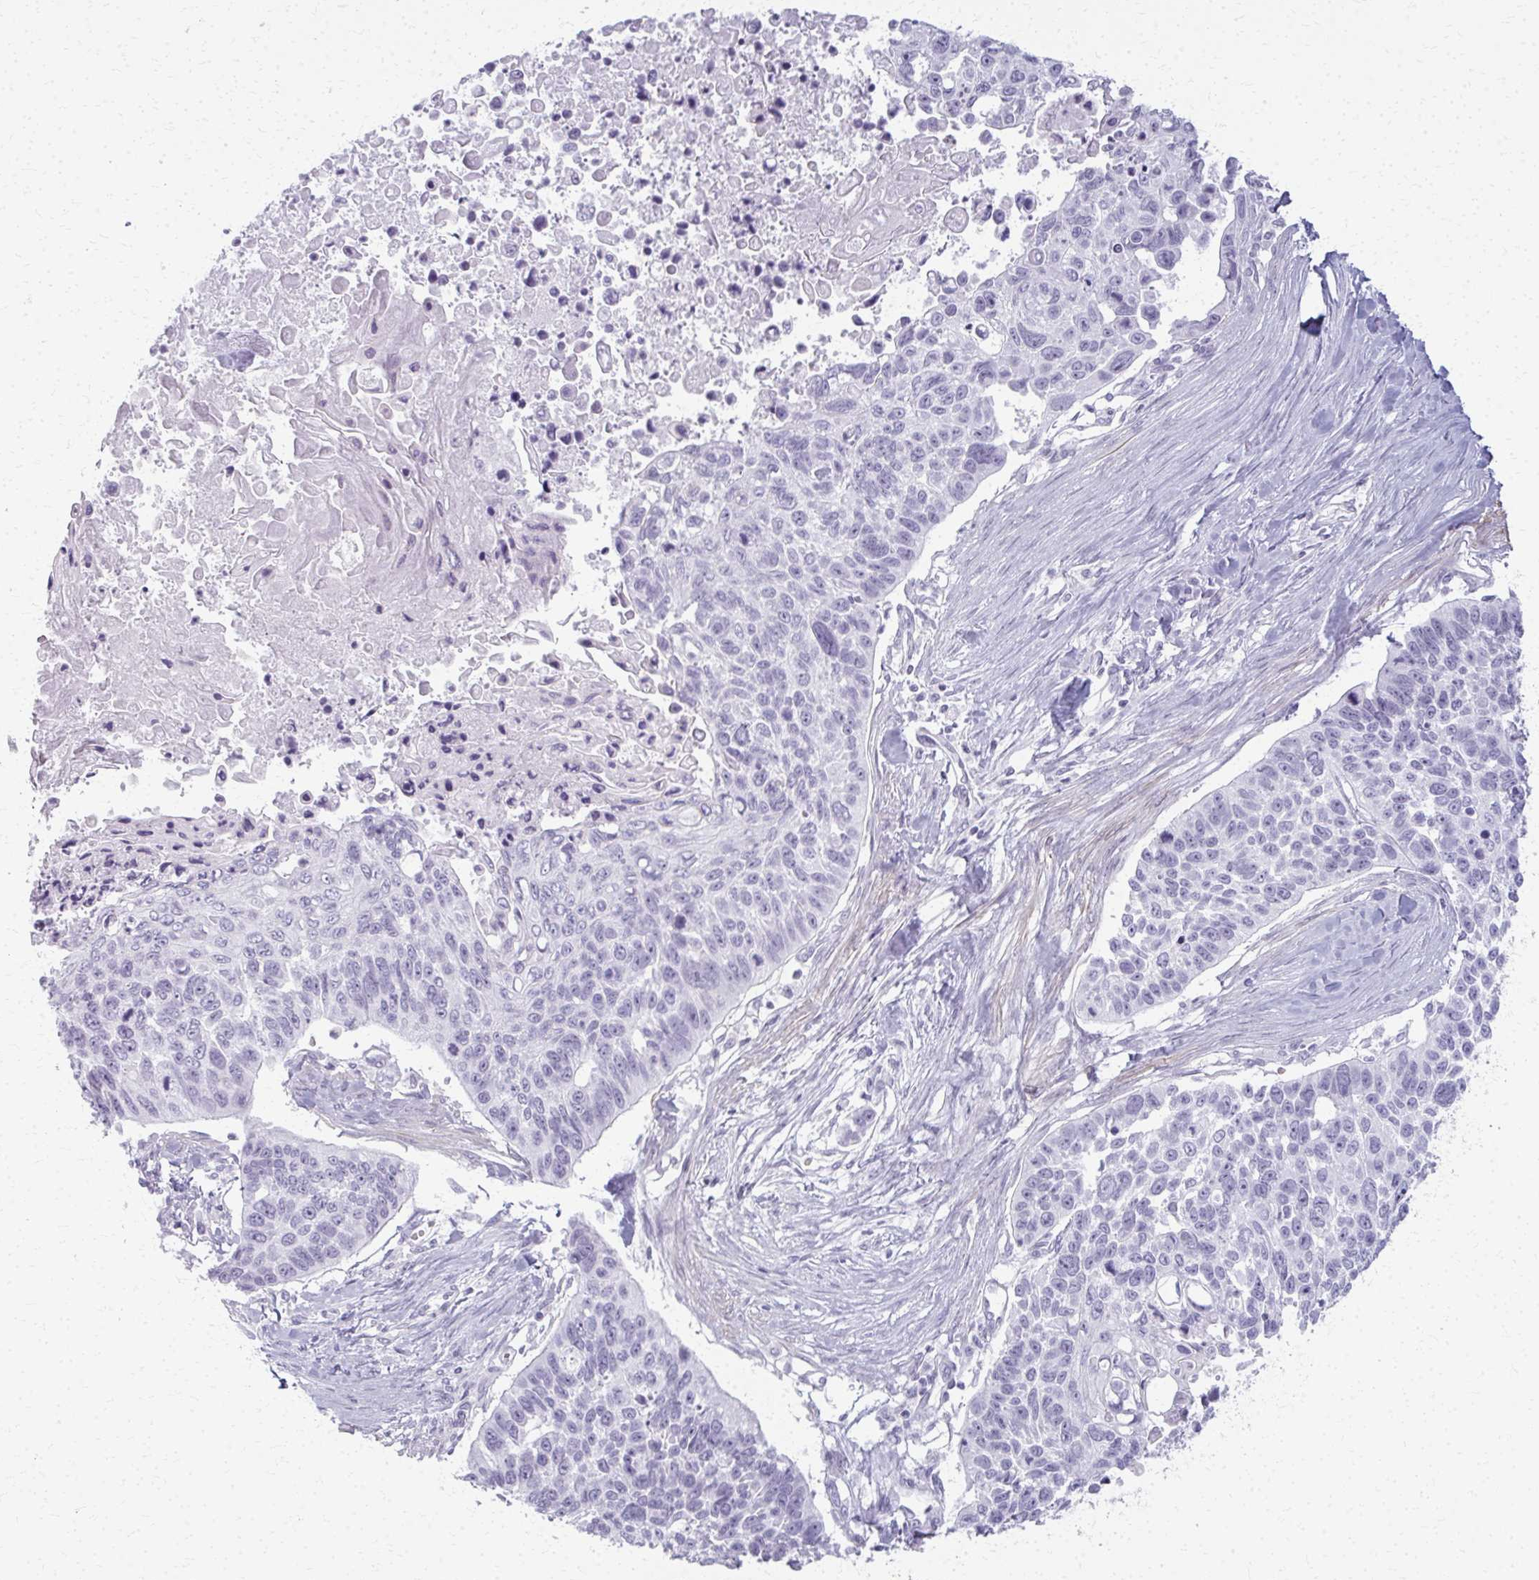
{"staining": {"intensity": "negative", "quantity": "none", "location": "none"}, "tissue": "lung cancer", "cell_type": "Tumor cells", "image_type": "cancer", "snomed": [{"axis": "morphology", "description": "Squamous cell carcinoma, NOS"}, {"axis": "topography", "description": "Lung"}], "caption": "A high-resolution image shows immunohistochemistry staining of lung squamous cell carcinoma, which displays no significant expression in tumor cells.", "gene": "CA3", "patient": {"sex": "male", "age": 62}}